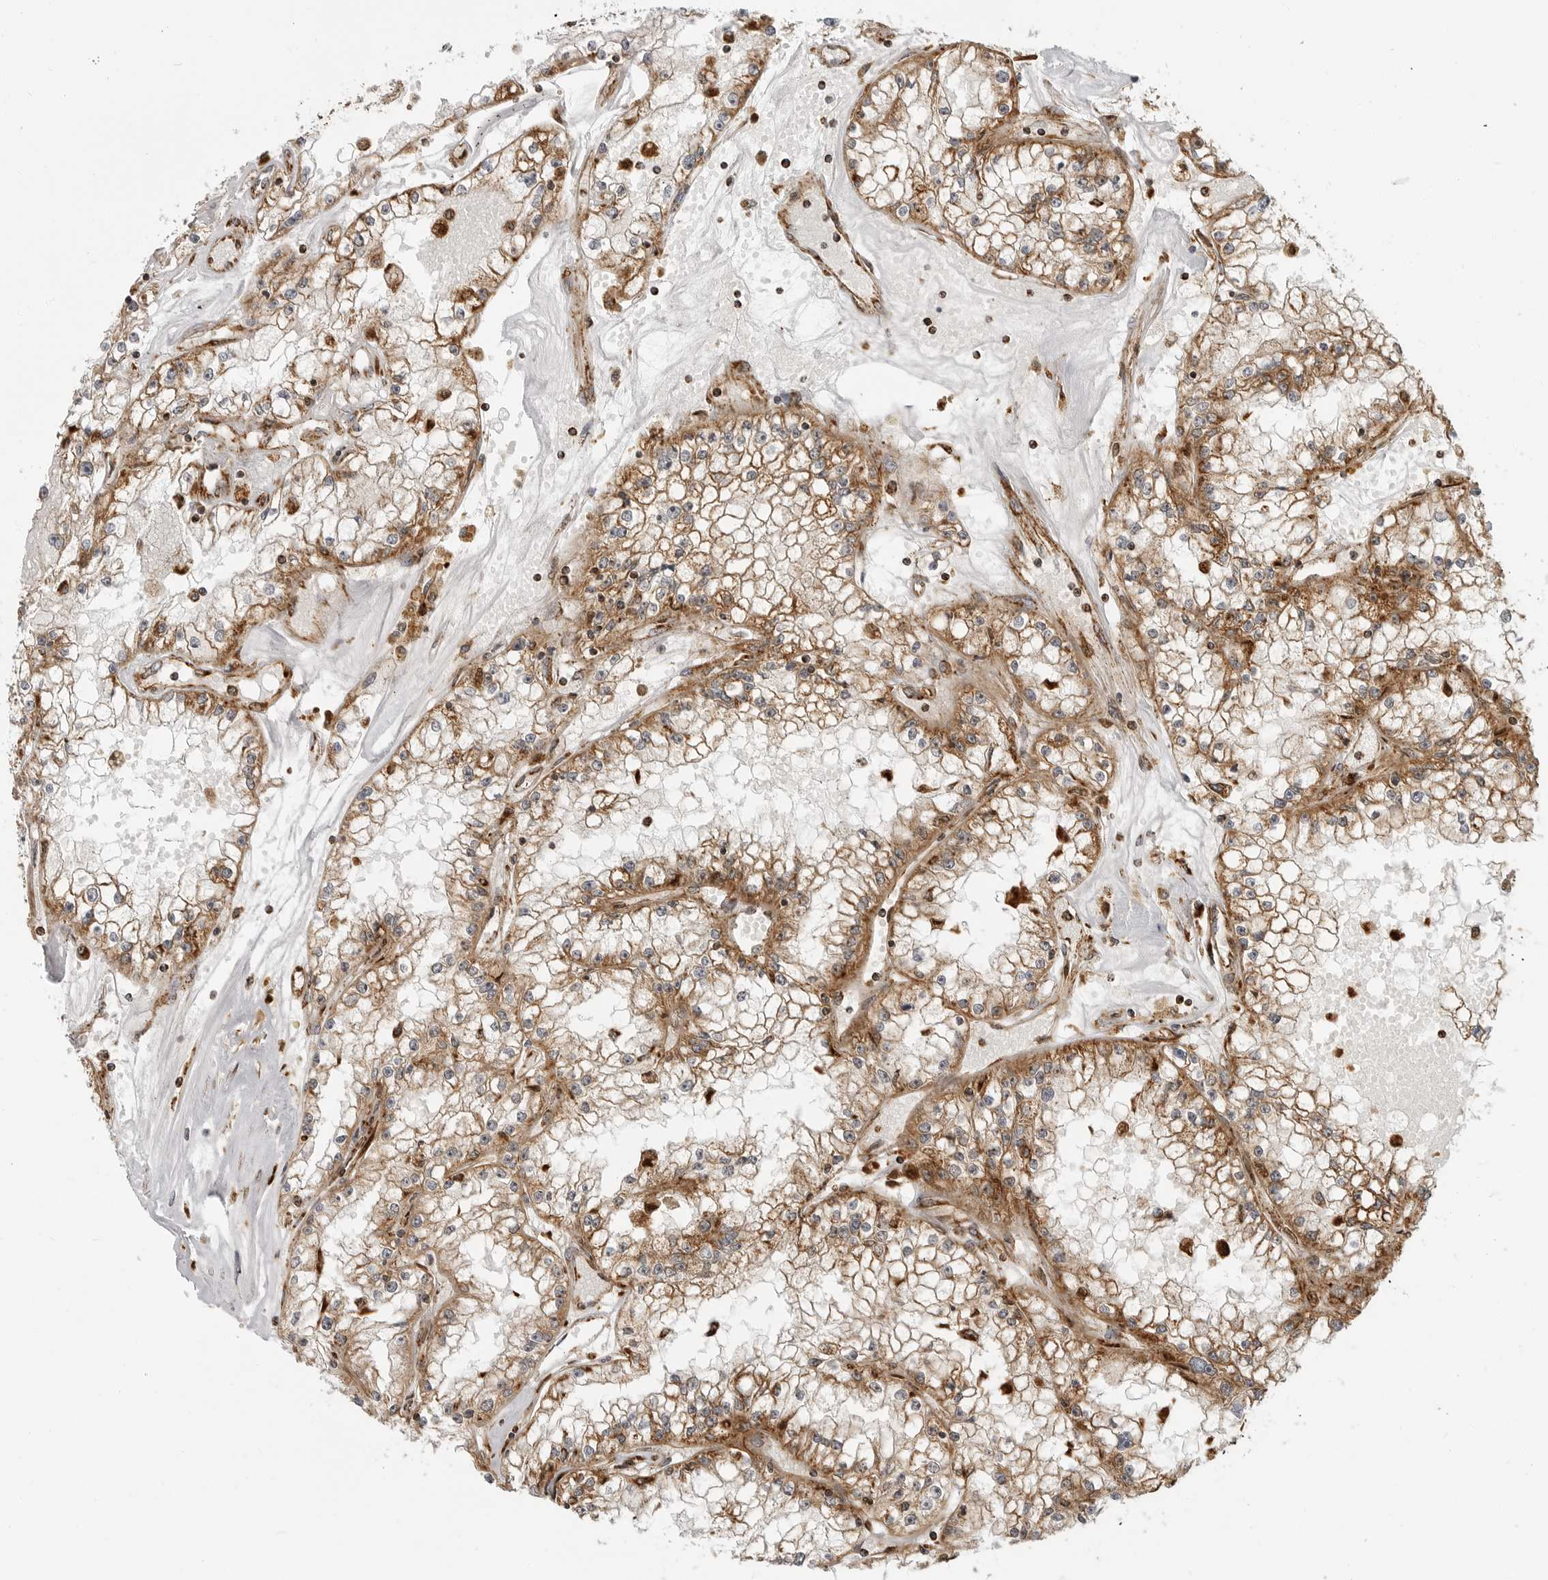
{"staining": {"intensity": "moderate", "quantity": ">75%", "location": "cytoplasmic/membranous"}, "tissue": "renal cancer", "cell_type": "Tumor cells", "image_type": "cancer", "snomed": [{"axis": "morphology", "description": "Adenocarcinoma, NOS"}, {"axis": "topography", "description": "Kidney"}], "caption": "Immunohistochemistry (IHC) photomicrograph of adenocarcinoma (renal) stained for a protein (brown), which reveals medium levels of moderate cytoplasmic/membranous expression in about >75% of tumor cells.", "gene": "BMP2K", "patient": {"sex": "male", "age": 56}}